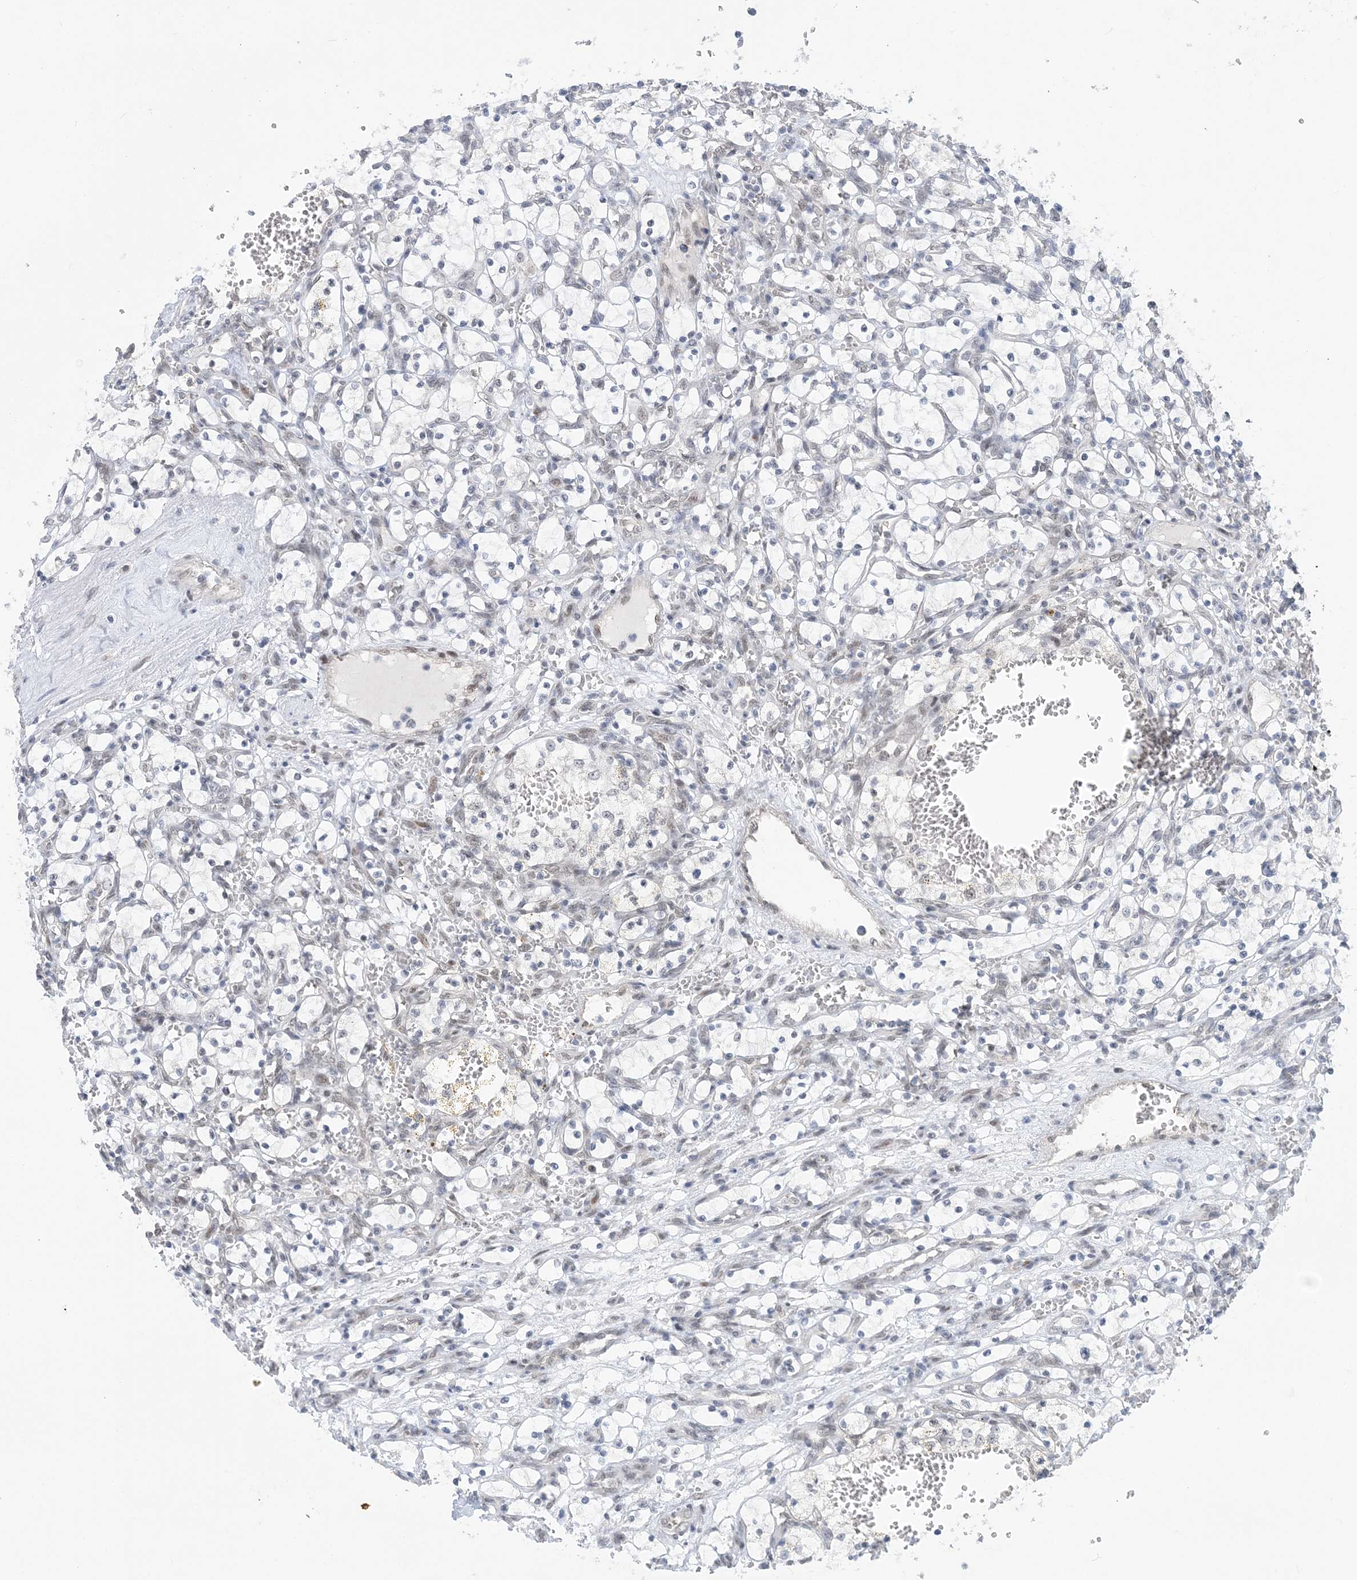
{"staining": {"intensity": "negative", "quantity": "none", "location": "none"}, "tissue": "renal cancer", "cell_type": "Tumor cells", "image_type": "cancer", "snomed": [{"axis": "morphology", "description": "Adenocarcinoma, NOS"}, {"axis": "topography", "description": "Kidney"}], "caption": "Immunohistochemistry of renal cancer (adenocarcinoma) demonstrates no expression in tumor cells.", "gene": "WAC", "patient": {"sex": "female", "age": 69}}